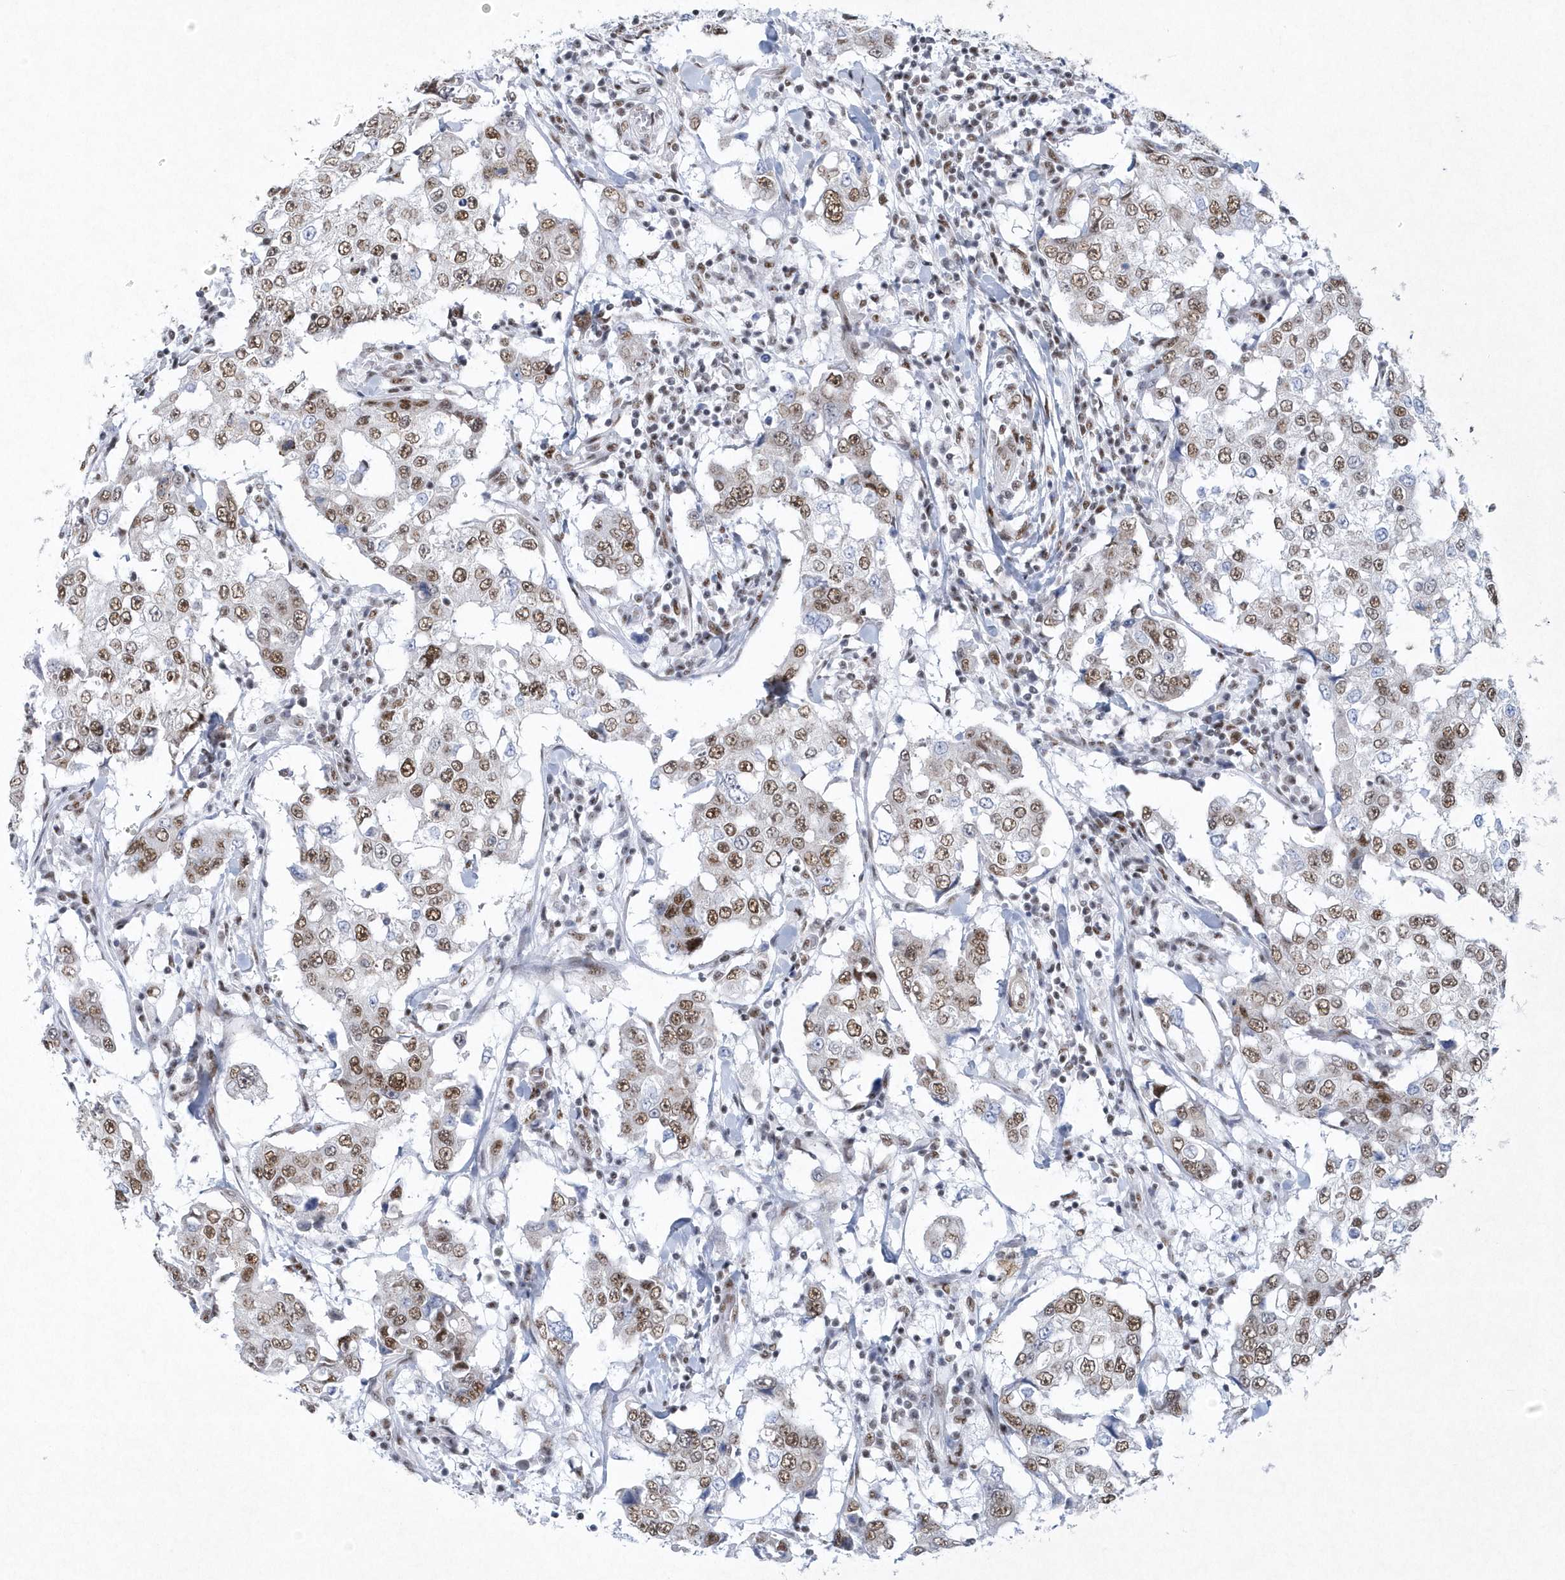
{"staining": {"intensity": "moderate", "quantity": ">75%", "location": "nuclear"}, "tissue": "breast cancer", "cell_type": "Tumor cells", "image_type": "cancer", "snomed": [{"axis": "morphology", "description": "Duct carcinoma"}, {"axis": "topography", "description": "Breast"}], "caption": "The immunohistochemical stain labels moderate nuclear positivity in tumor cells of breast cancer (intraductal carcinoma) tissue.", "gene": "DCLRE1A", "patient": {"sex": "female", "age": 27}}